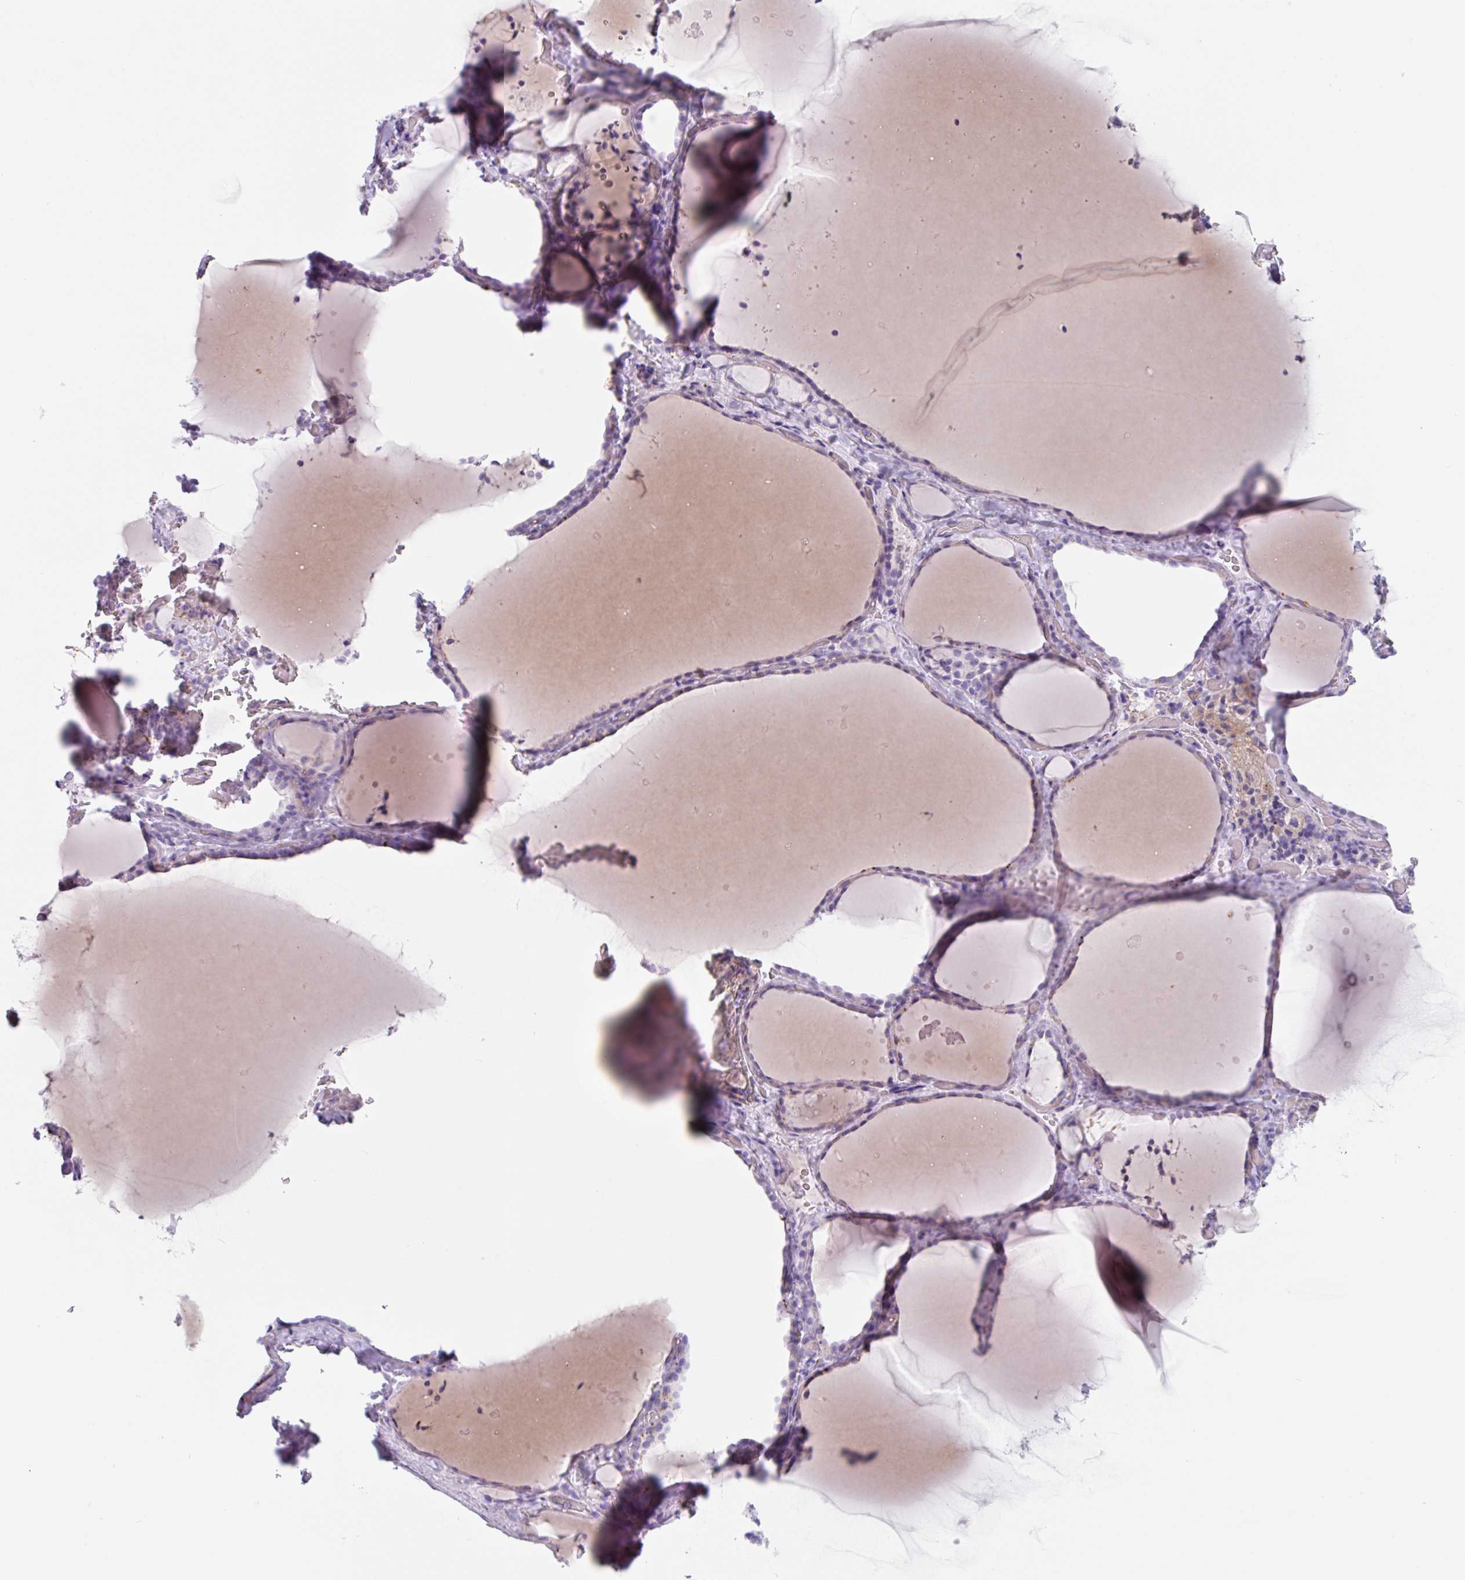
{"staining": {"intensity": "moderate", "quantity": "25%-75%", "location": "cytoplasmic/membranous"}, "tissue": "thyroid gland", "cell_type": "Glandular cells", "image_type": "normal", "snomed": [{"axis": "morphology", "description": "Normal tissue, NOS"}, {"axis": "topography", "description": "Thyroid gland"}], "caption": "An image showing moderate cytoplasmic/membranous staining in approximately 25%-75% of glandular cells in benign thyroid gland, as visualized by brown immunohistochemical staining.", "gene": "LENG9", "patient": {"sex": "female", "age": 36}}